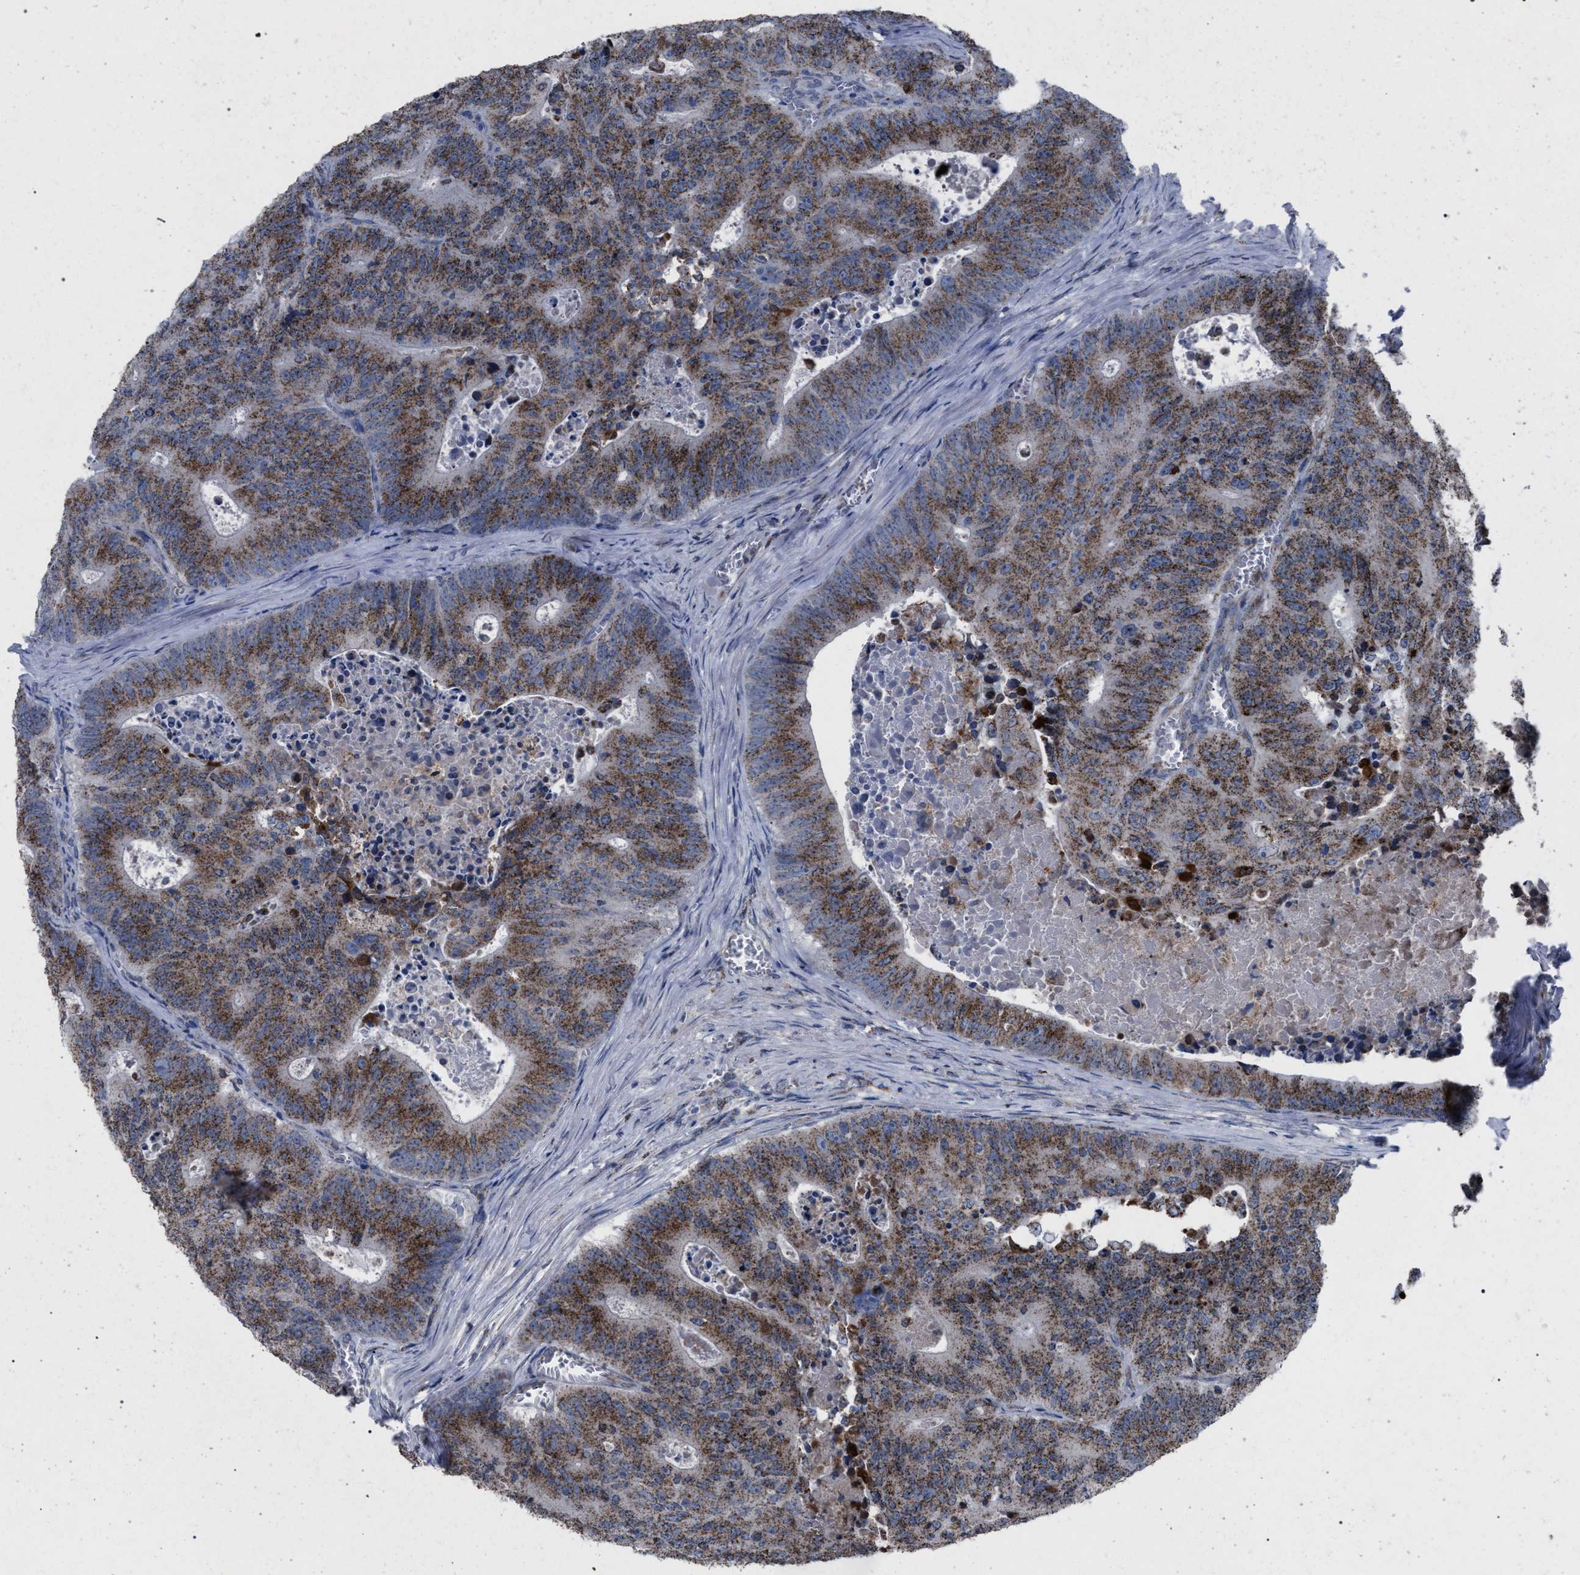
{"staining": {"intensity": "moderate", "quantity": ">75%", "location": "cytoplasmic/membranous"}, "tissue": "colorectal cancer", "cell_type": "Tumor cells", "image_type": "cancer", "snomed": [{"axis": "morphology", "description": "Adenocarcinoma, NOS"}, {"axis": "topography", "description": "Colon"}], "caption": "Immunohistochemistry (DAB (3,3'-diaminobenzidine)) staining of human colorectal cancer shows moderate cytoplasmic/membranous protein staining in about >75% of tumor cells.", "gene": "HSD17B4", "patient": {"sex": "male", "age": 87}}